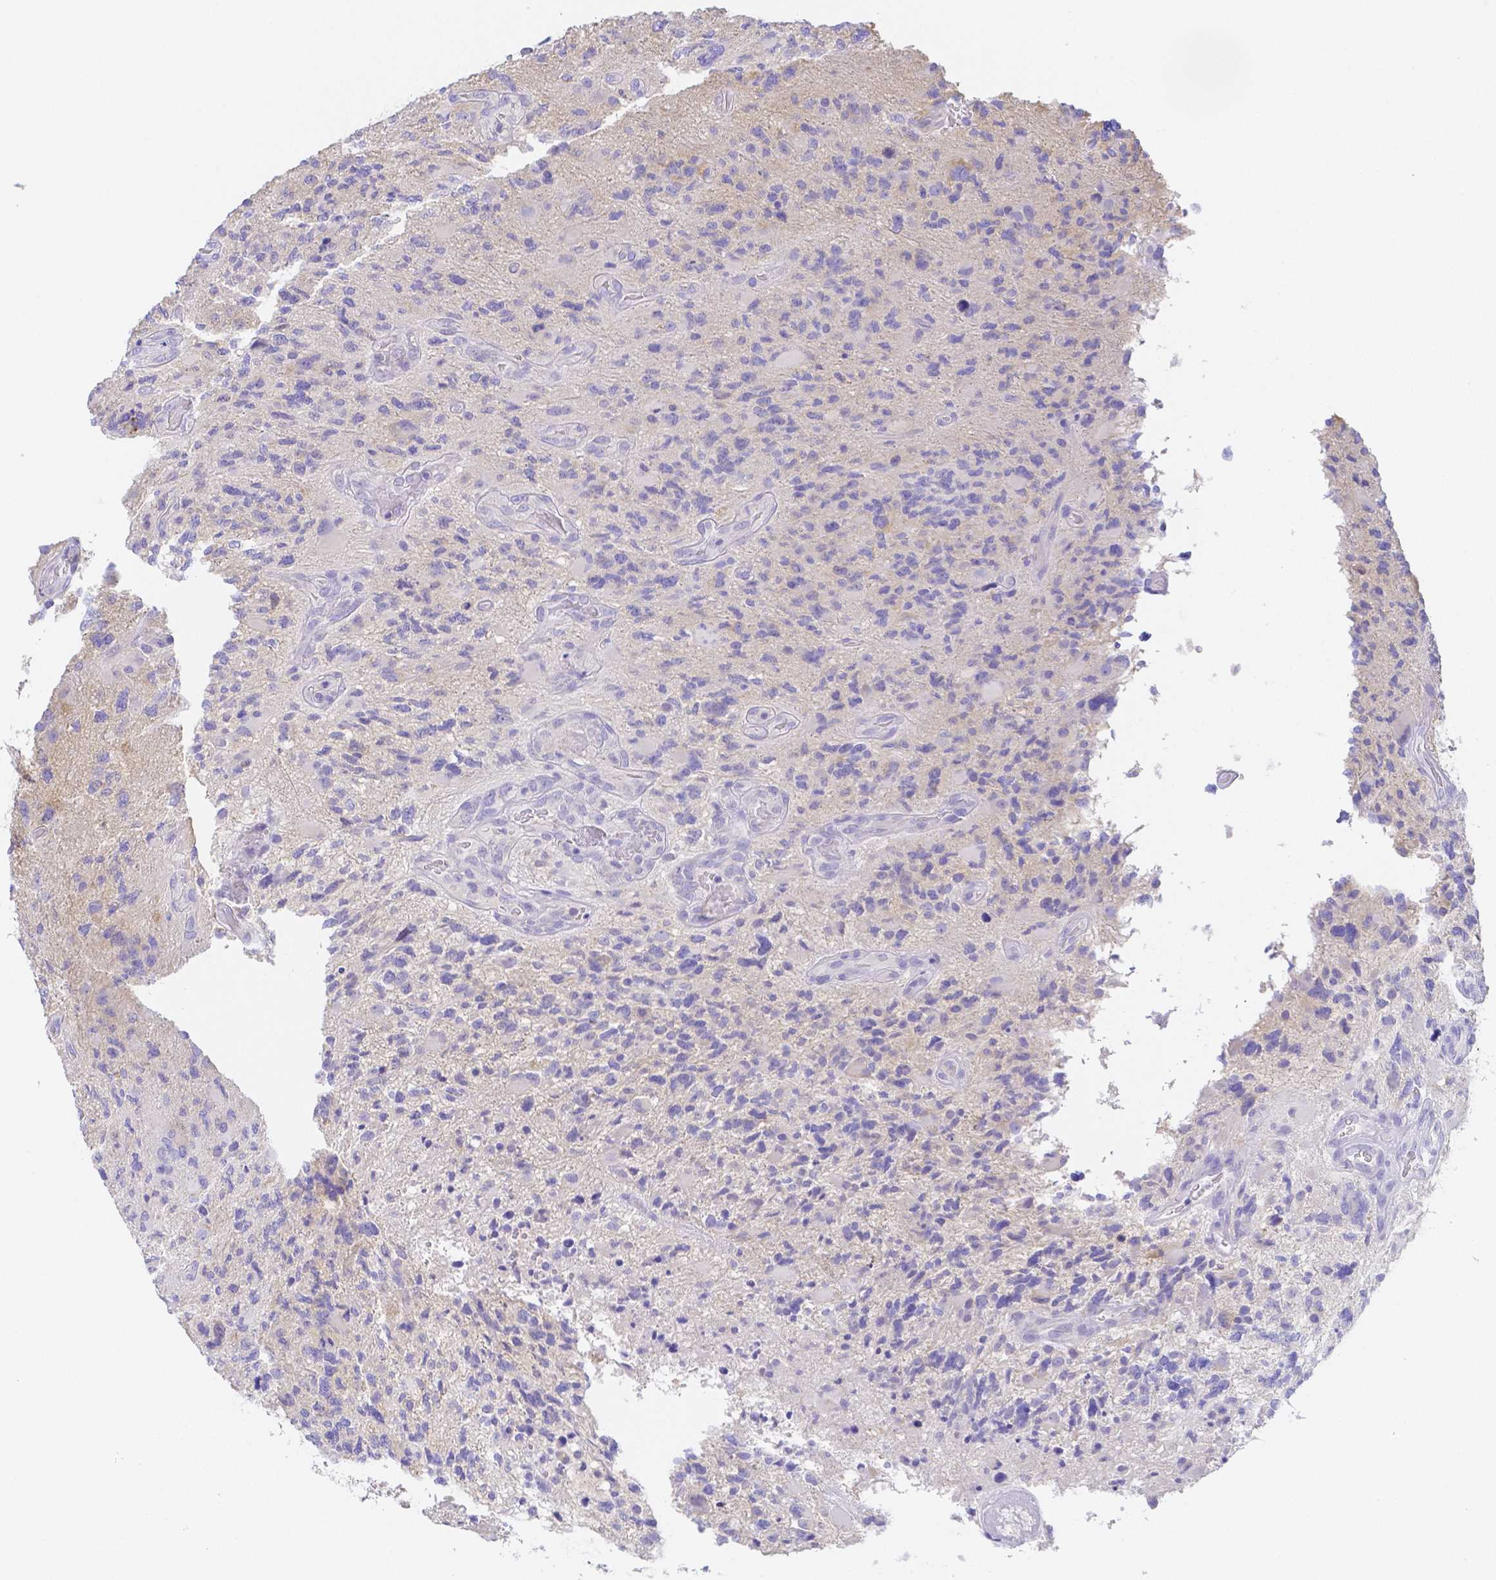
{"staining": {"intensity": "negative", "quantity": "none", "location": "none"}, "tissue": "glioma", "cell_type": "Tumor cells", "image_type": "cancer", "snomed": [{"axis": "morphology", "description": "Glioma, malignant, High grade"}, {"axis": "topography", "description": "Brain"}], "caption": "High power microscopy photomicrograph of an immunohistochemistry photomicrograph of glioma, revealing no significant expression in tumor cells.", "gene": "ZG16B", "patient": {"sex": "female", "age": 71}}